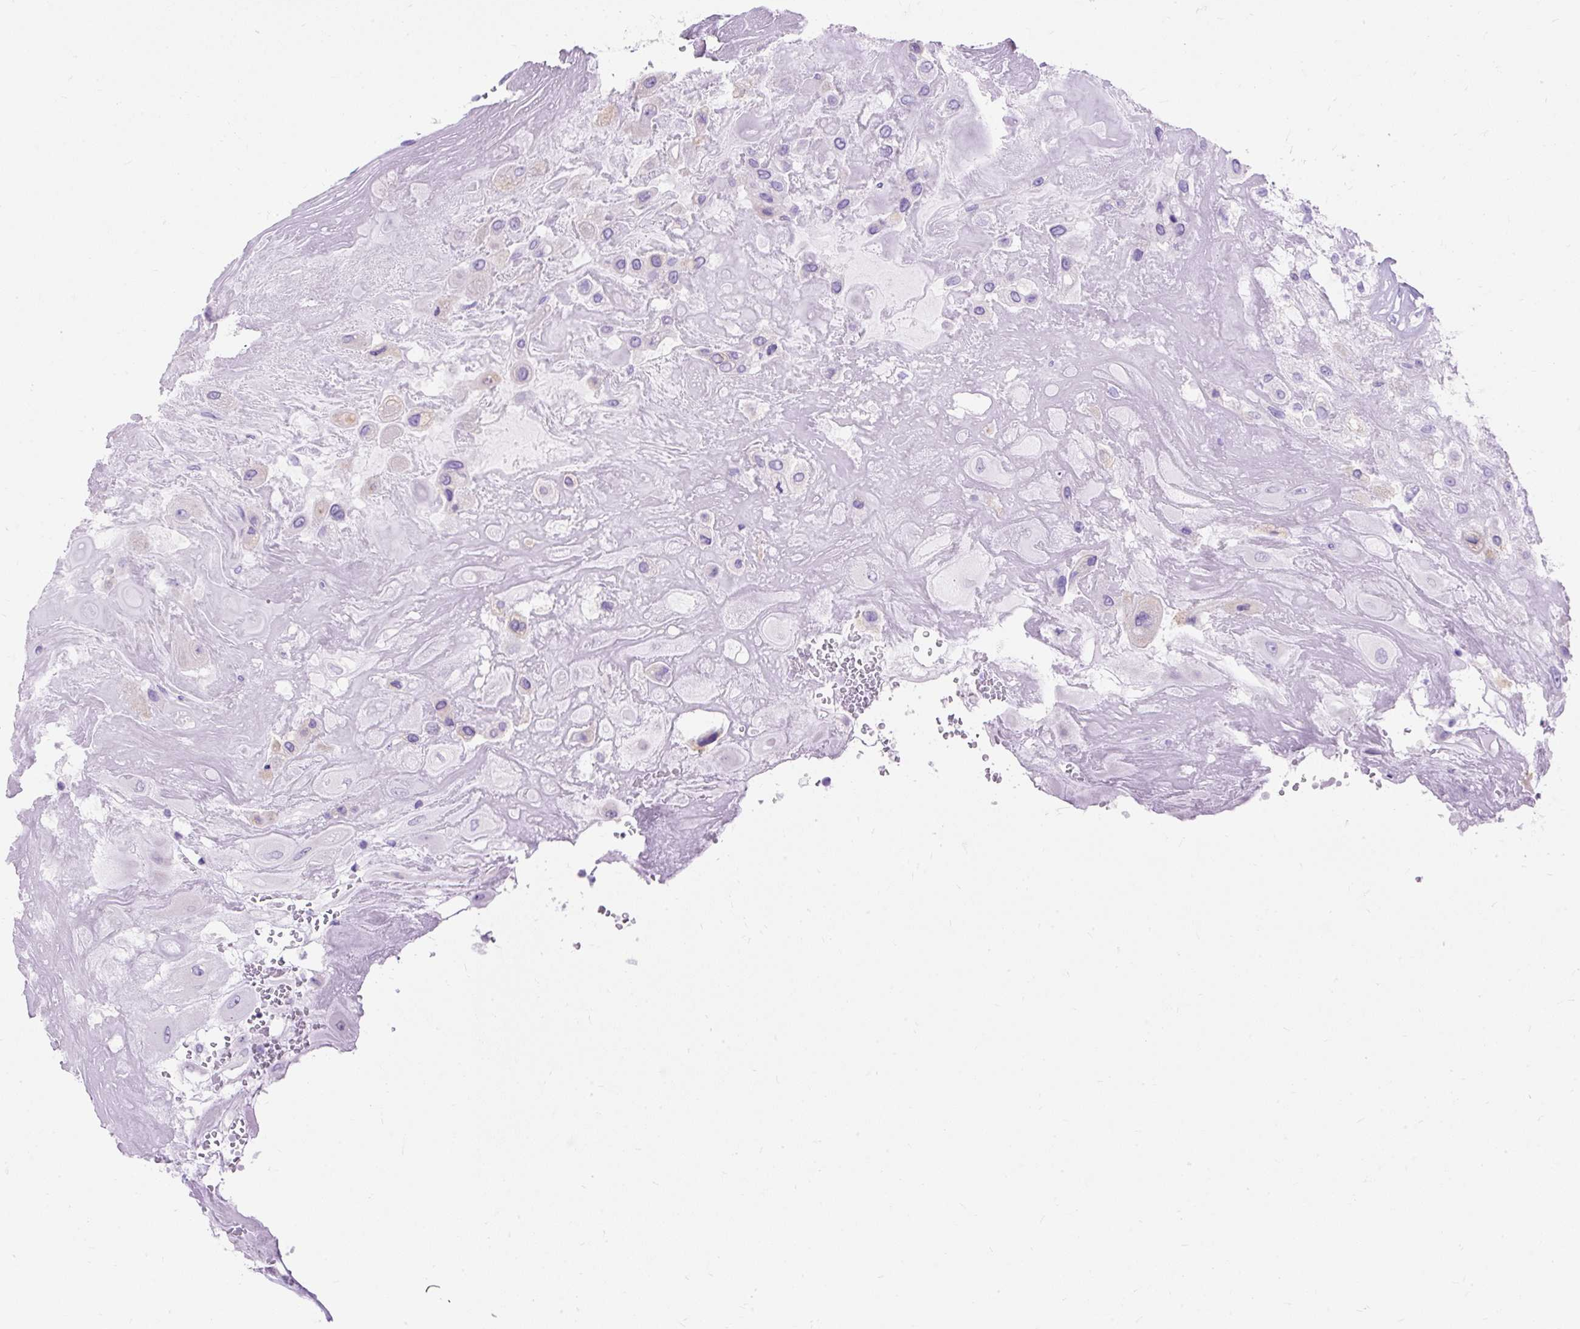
{"staining": {"intensity": "negative", "quantity": "none", "location": "none"}, "tissue": "placenta", "cell_type": "Decidual cells", "image_type": "normal", "snomed": [{"axis": "morphology", "description": "Normal tissue, NOS"}, {"axis": "topography", "description": "Placenta"}], "caption": "Placenta was stained to show a protein in brown. There is no significant positivity in decidual cells. Brightfield microscopy of immunohistochemistry stained with DAB (3,3'-diaminobenzidine) (brown) and hematoxylin (blue), captured at high magnification.", "gene": "PVALB", "patient": {"sex": "female", "age": 32}}